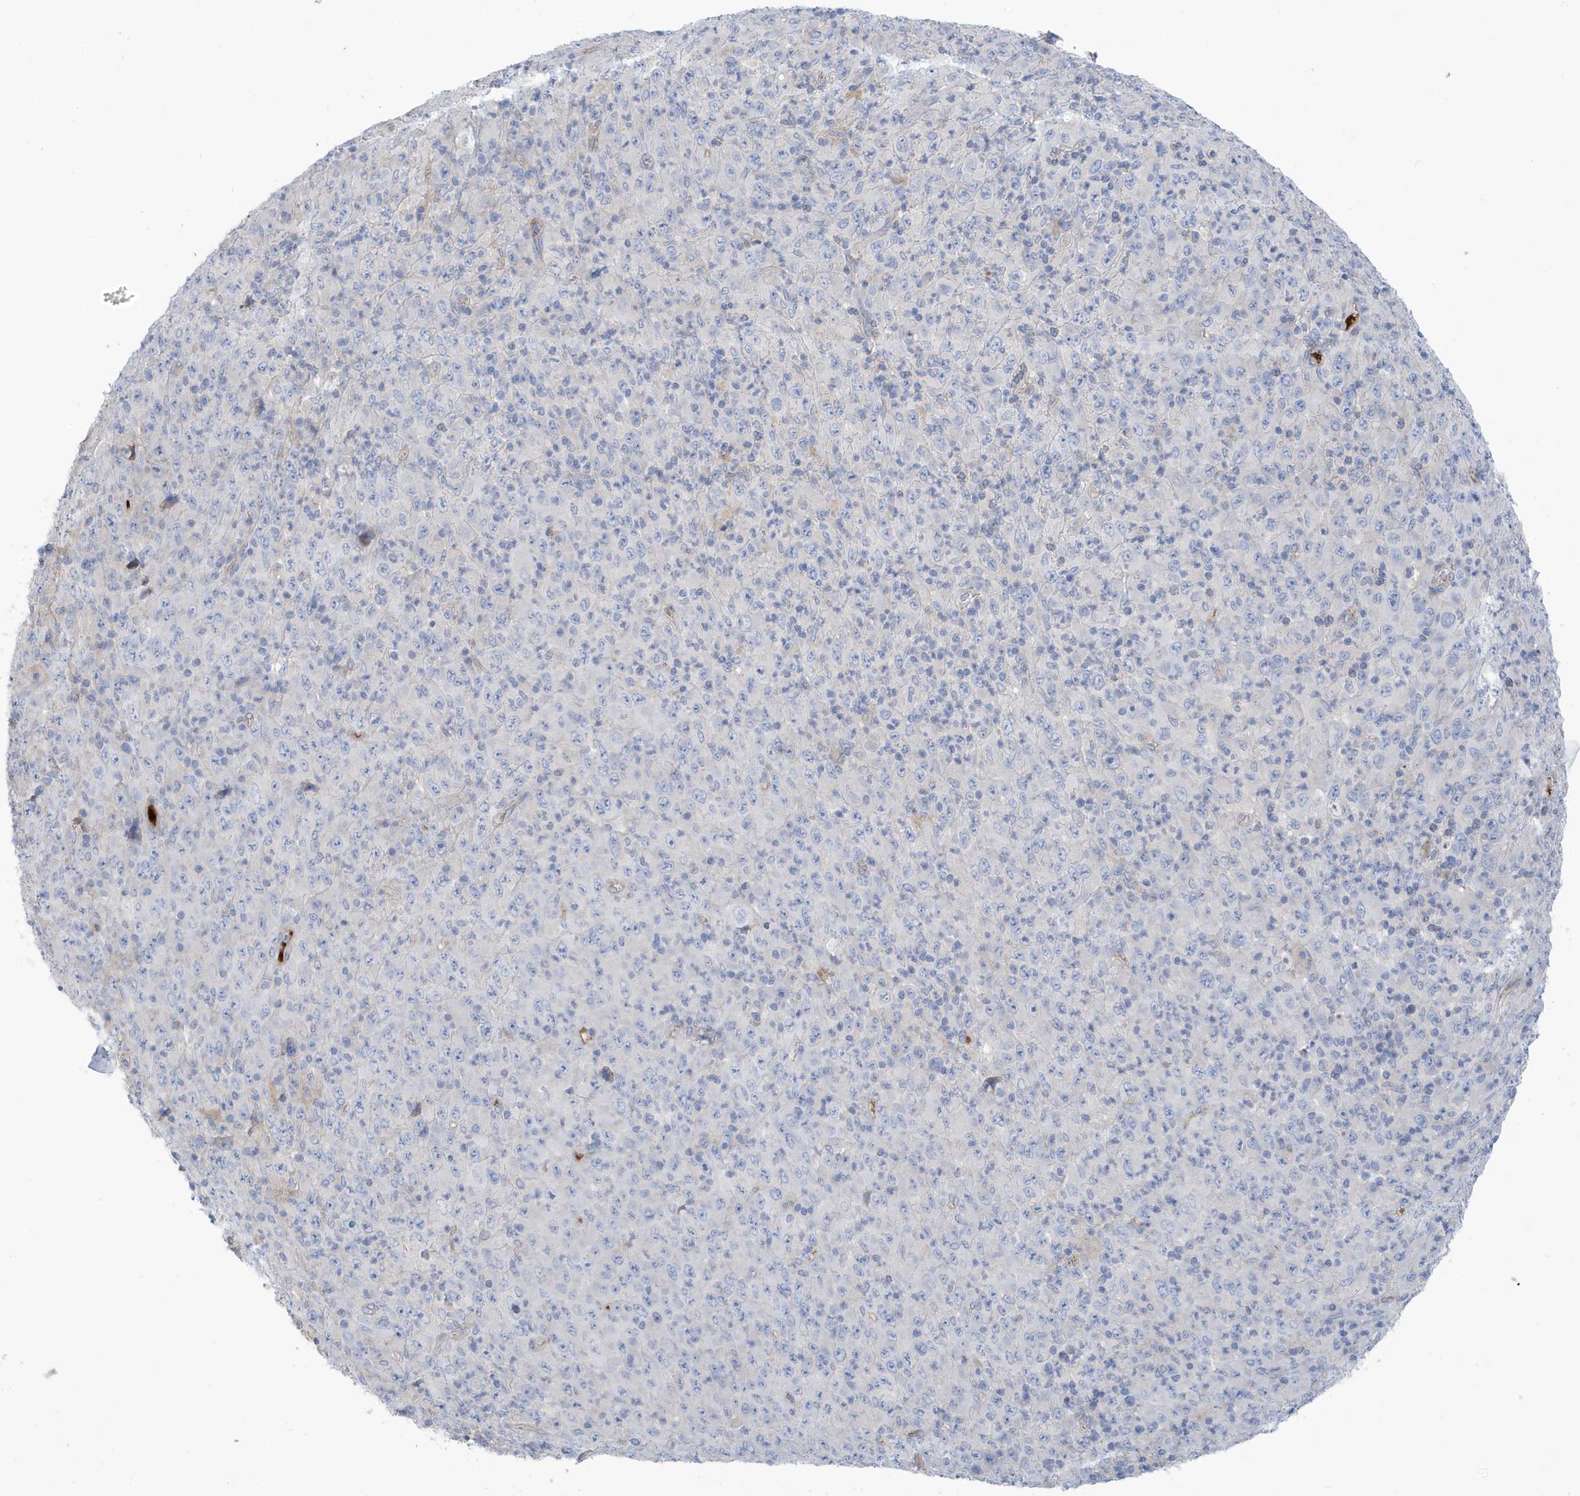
{"staining": {"intensity": "negative", "quantity": "none", "location": "none"}, "tissue": "melanoma", "cell_type": "Tumor cells", "image_type": "cancer", "snomed": [{"axis": "morphology", "description": "Malignant melanoma, Metastatic site"}, {"axis": "topography", "description": "Skin"}], "caption": "Melanoma stained for a protein using immunohistochemistry (IHC) exhibits no positivity tumor cells.", "gene": "ATP13A5", "patient": {"sex": "female", "age": 56}}